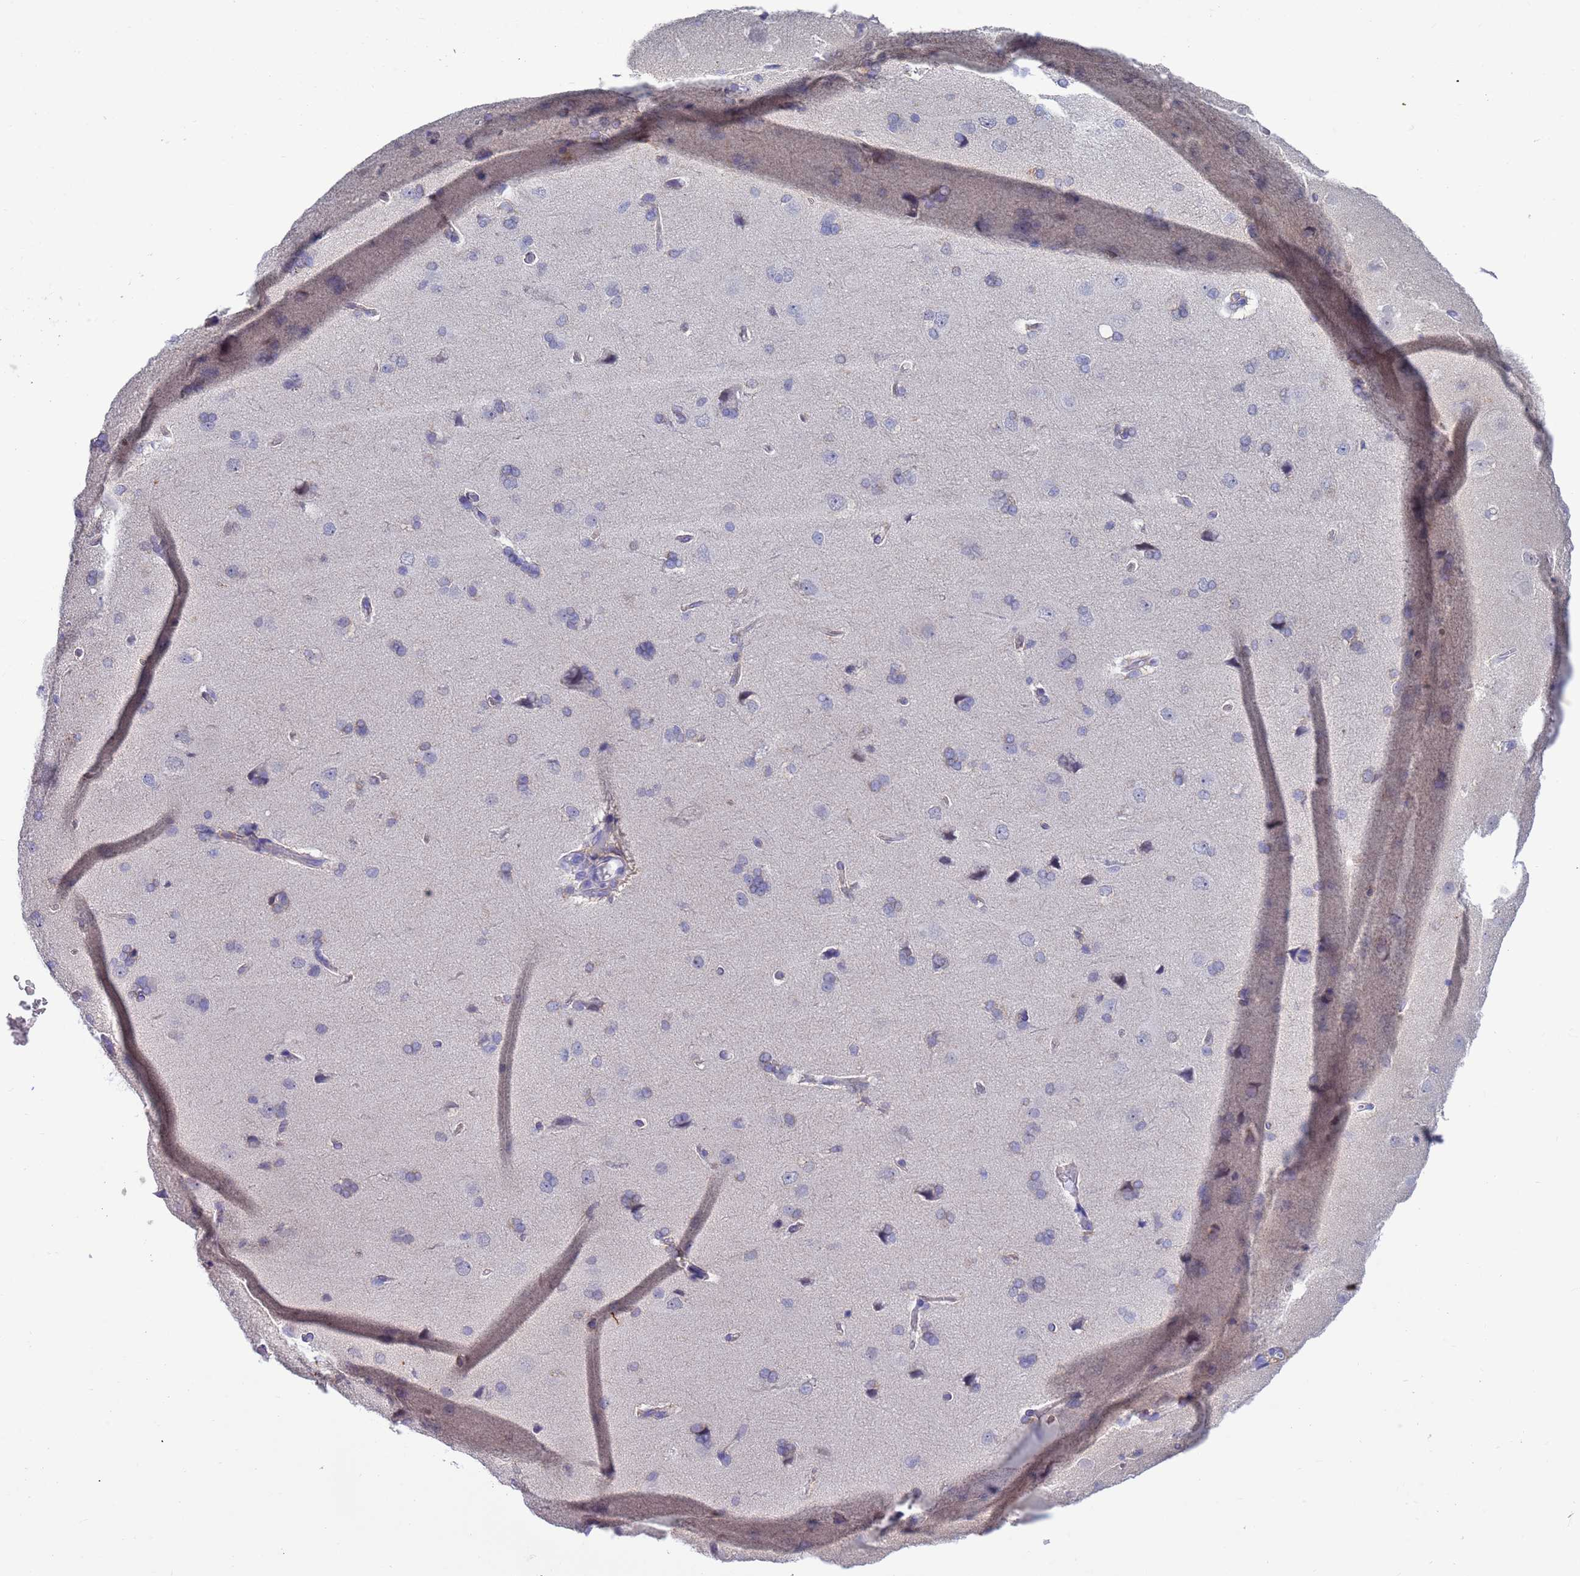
{"staining": {"intensity": "negative", "quantity": "none", "location": "none"}, "tissue": "cerebral cortex", "cell_type": "Endothelial cells", "image_type": "normal", "snomed": [{"axis": "morphology", "description": "Normal tissue, NOS"}, {"axis": "topography", "description": "Cerebral cortex"}], "caption": "Unremarkable cerebral cortex was stained to show a protein in brown. There is no significant positivity in endothelial cells.", "gene": "AMPD3", "patient": {"sex": "male", "age": 62}}